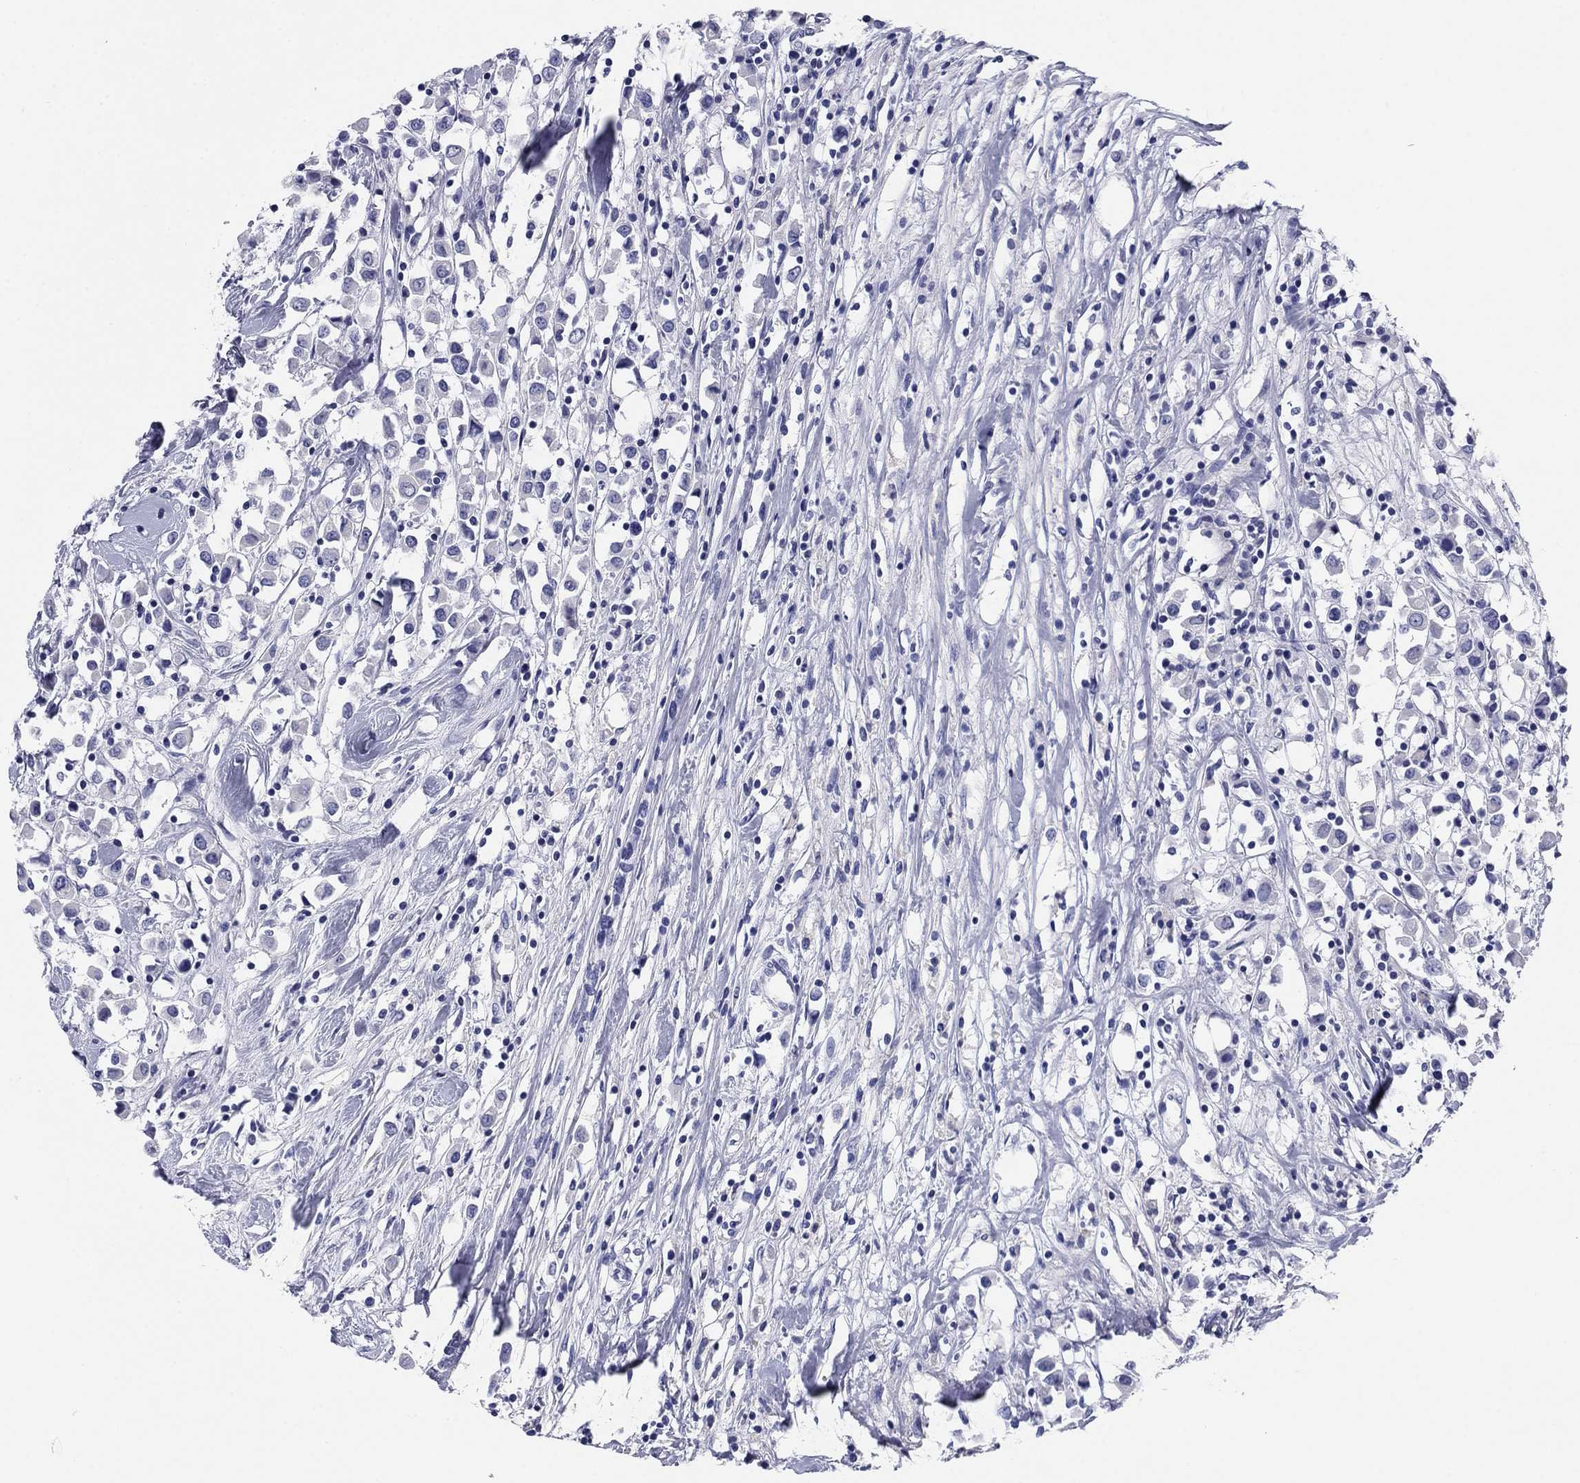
{"staining": {"intensity": "negative", "quantity": "none", "location": "none"}, "tissue": "breast cancer", "cell_type": "Tumor cells", "image_type": "cancer", "snomed": [{"axis": "morphology", "description": "Duct carcinoma"}, {"axis": "topography", "description": "Breast"}], "caption": "Tumor cells show no significant expression in invasive ductal carcinoma (breast). (DAB immunohistochemistry, high magnification).", "gene": "KCNH1", "patient": {"sex": "female", "age": 61}}